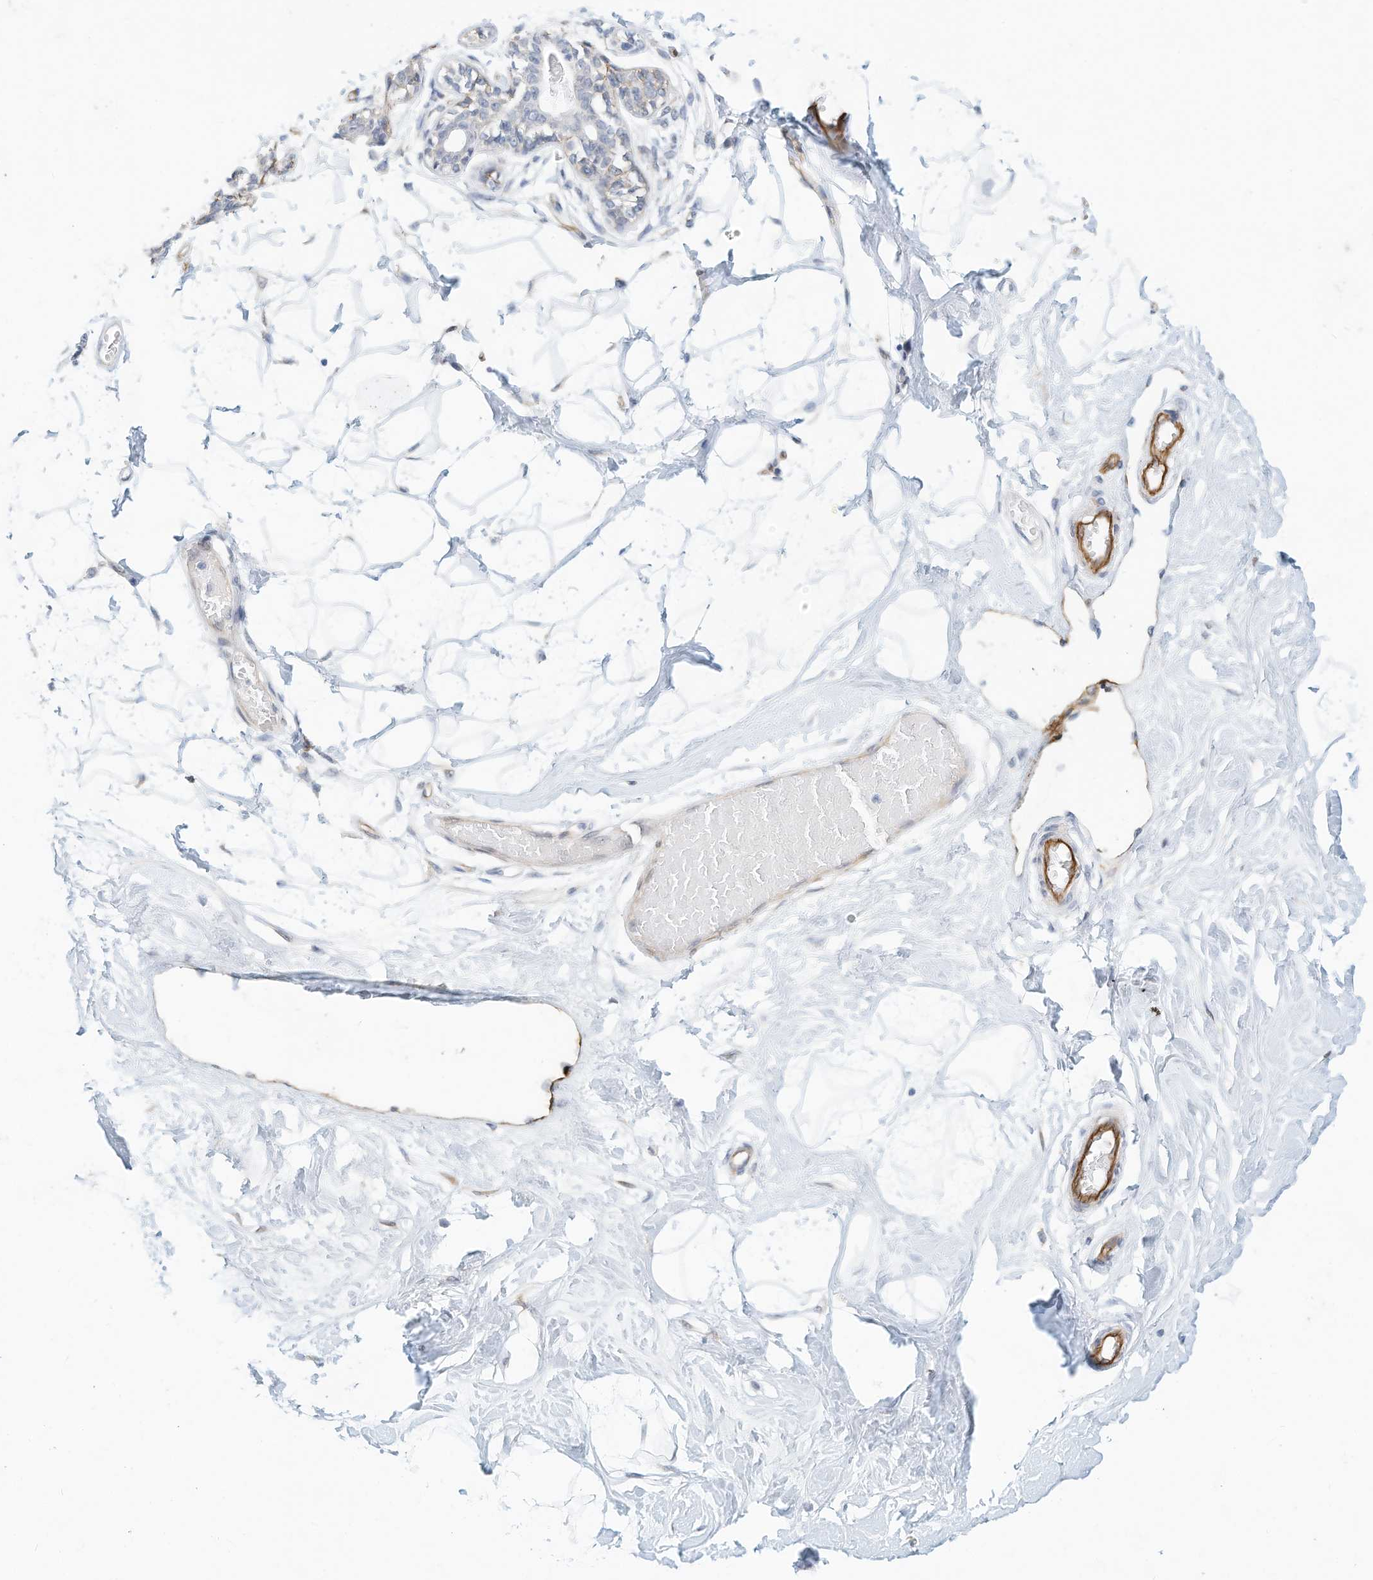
{"staining": {"intensity": "negative", "quantity": "none", "location": "none"}, "tissue": "breast", "cell_type": "Adipocytes", "image_type": "normal", "snomed": [{"axis": "morphology", "description": "Normal tissue, NOS"}, {"axis": "topography", "description": "Breast"}], "caption": "Immunohistochemistry image of normal breast: breast stained with DAB reveals no significant protein positivity in adipocytes. The staining was performed using DAB (3,3'-diaminobenzidine) to visualize the protein expression in brown, while the nuclei were stained in blue with hematoxylin (Magnification: 20x).", "gene": "ARHGAP28", "patient": {"sex": "female", "age": 45}}